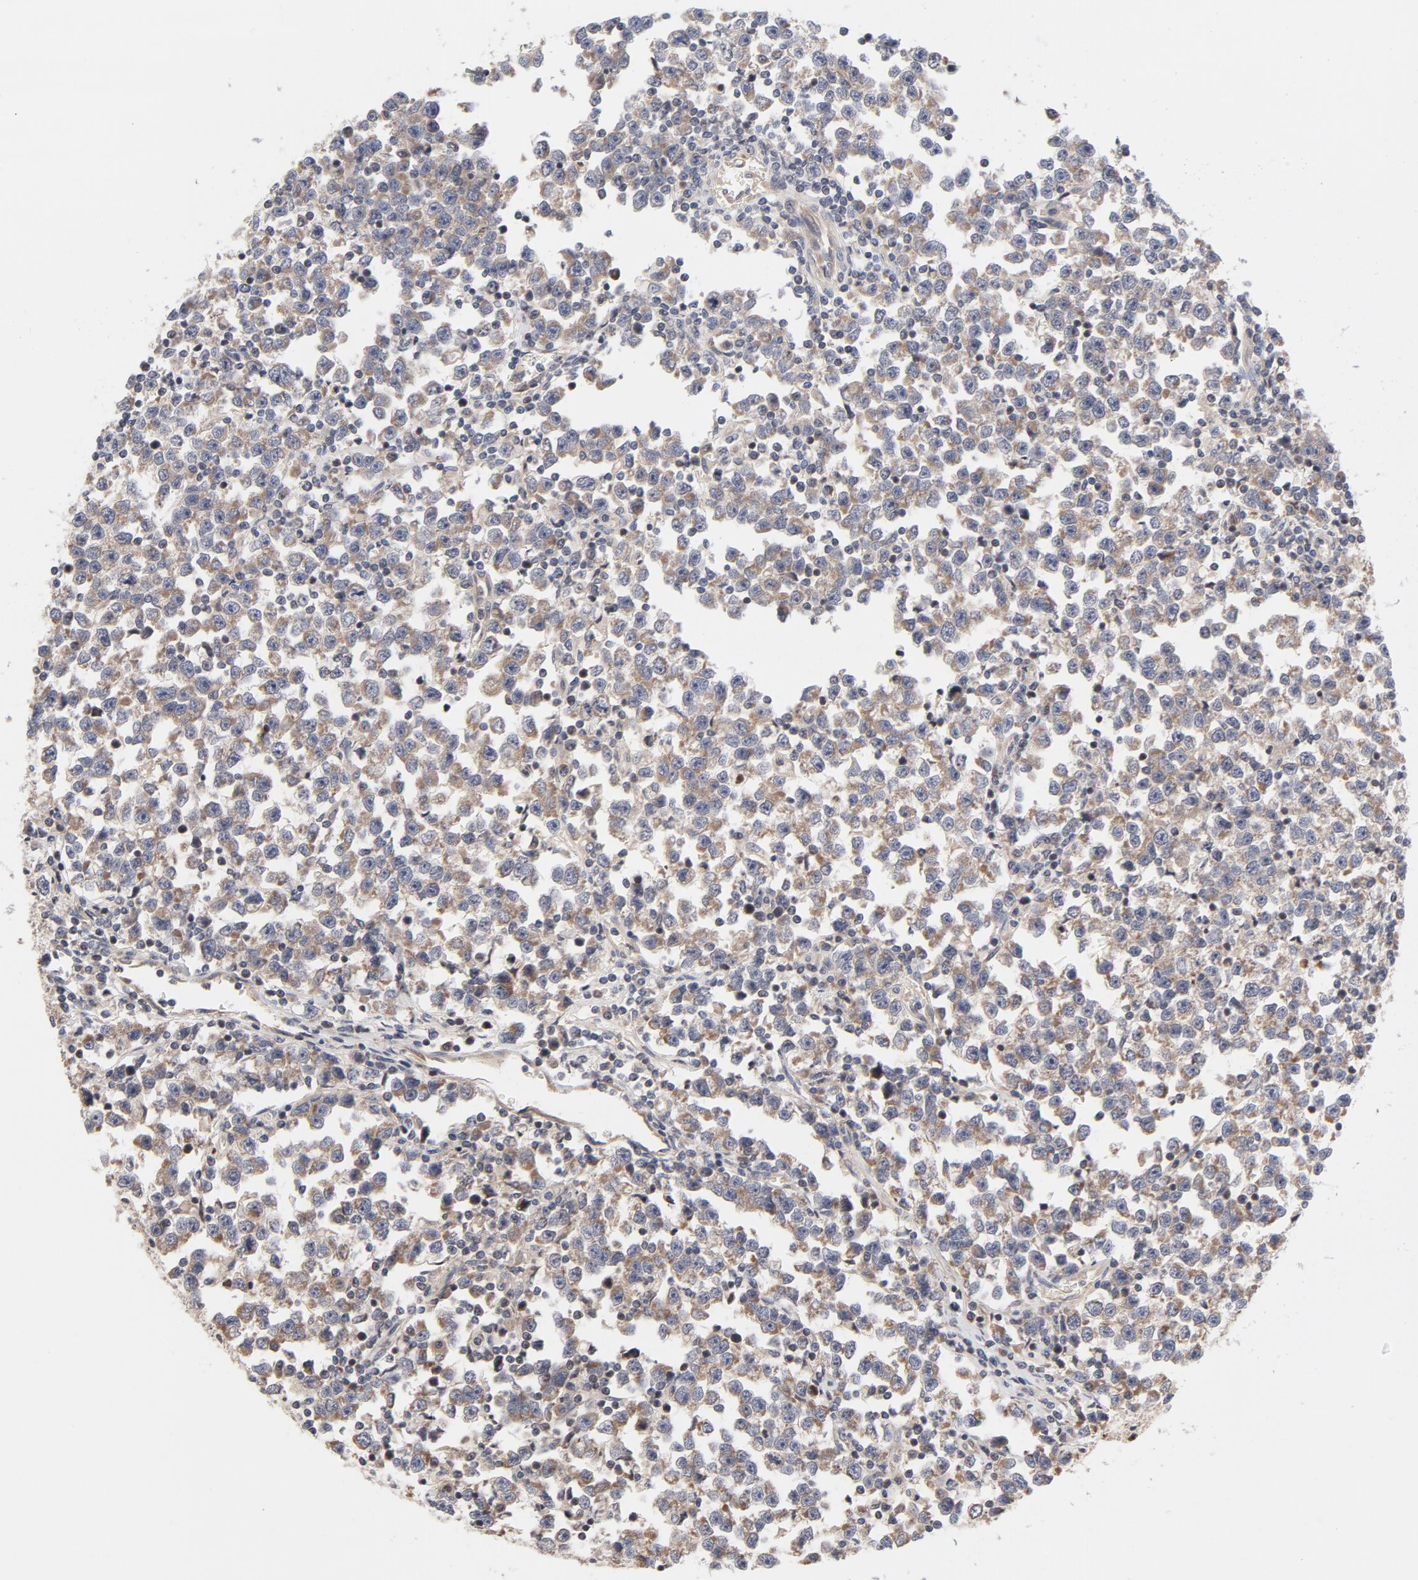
{"staining": {"intensity": "weak", "quantity": ">75%", "location": "cytoplasmic/membranous"}, "tissue": "testis cancer", "cell_type": "Tumor cells", "image_type": "cancer", "snomed": [{"axis": "morphology", "description": "Seminoma, NOS"}, {"axis": "topography", "description": "Testis"}], "caption": "A brown stain shows weak cytoplasmic/membranous expression of a protein in testis cancer (seminoma) tumor cells.", "gene": "DNAAF2", "patient": {"sex": "male", "age": 43}}